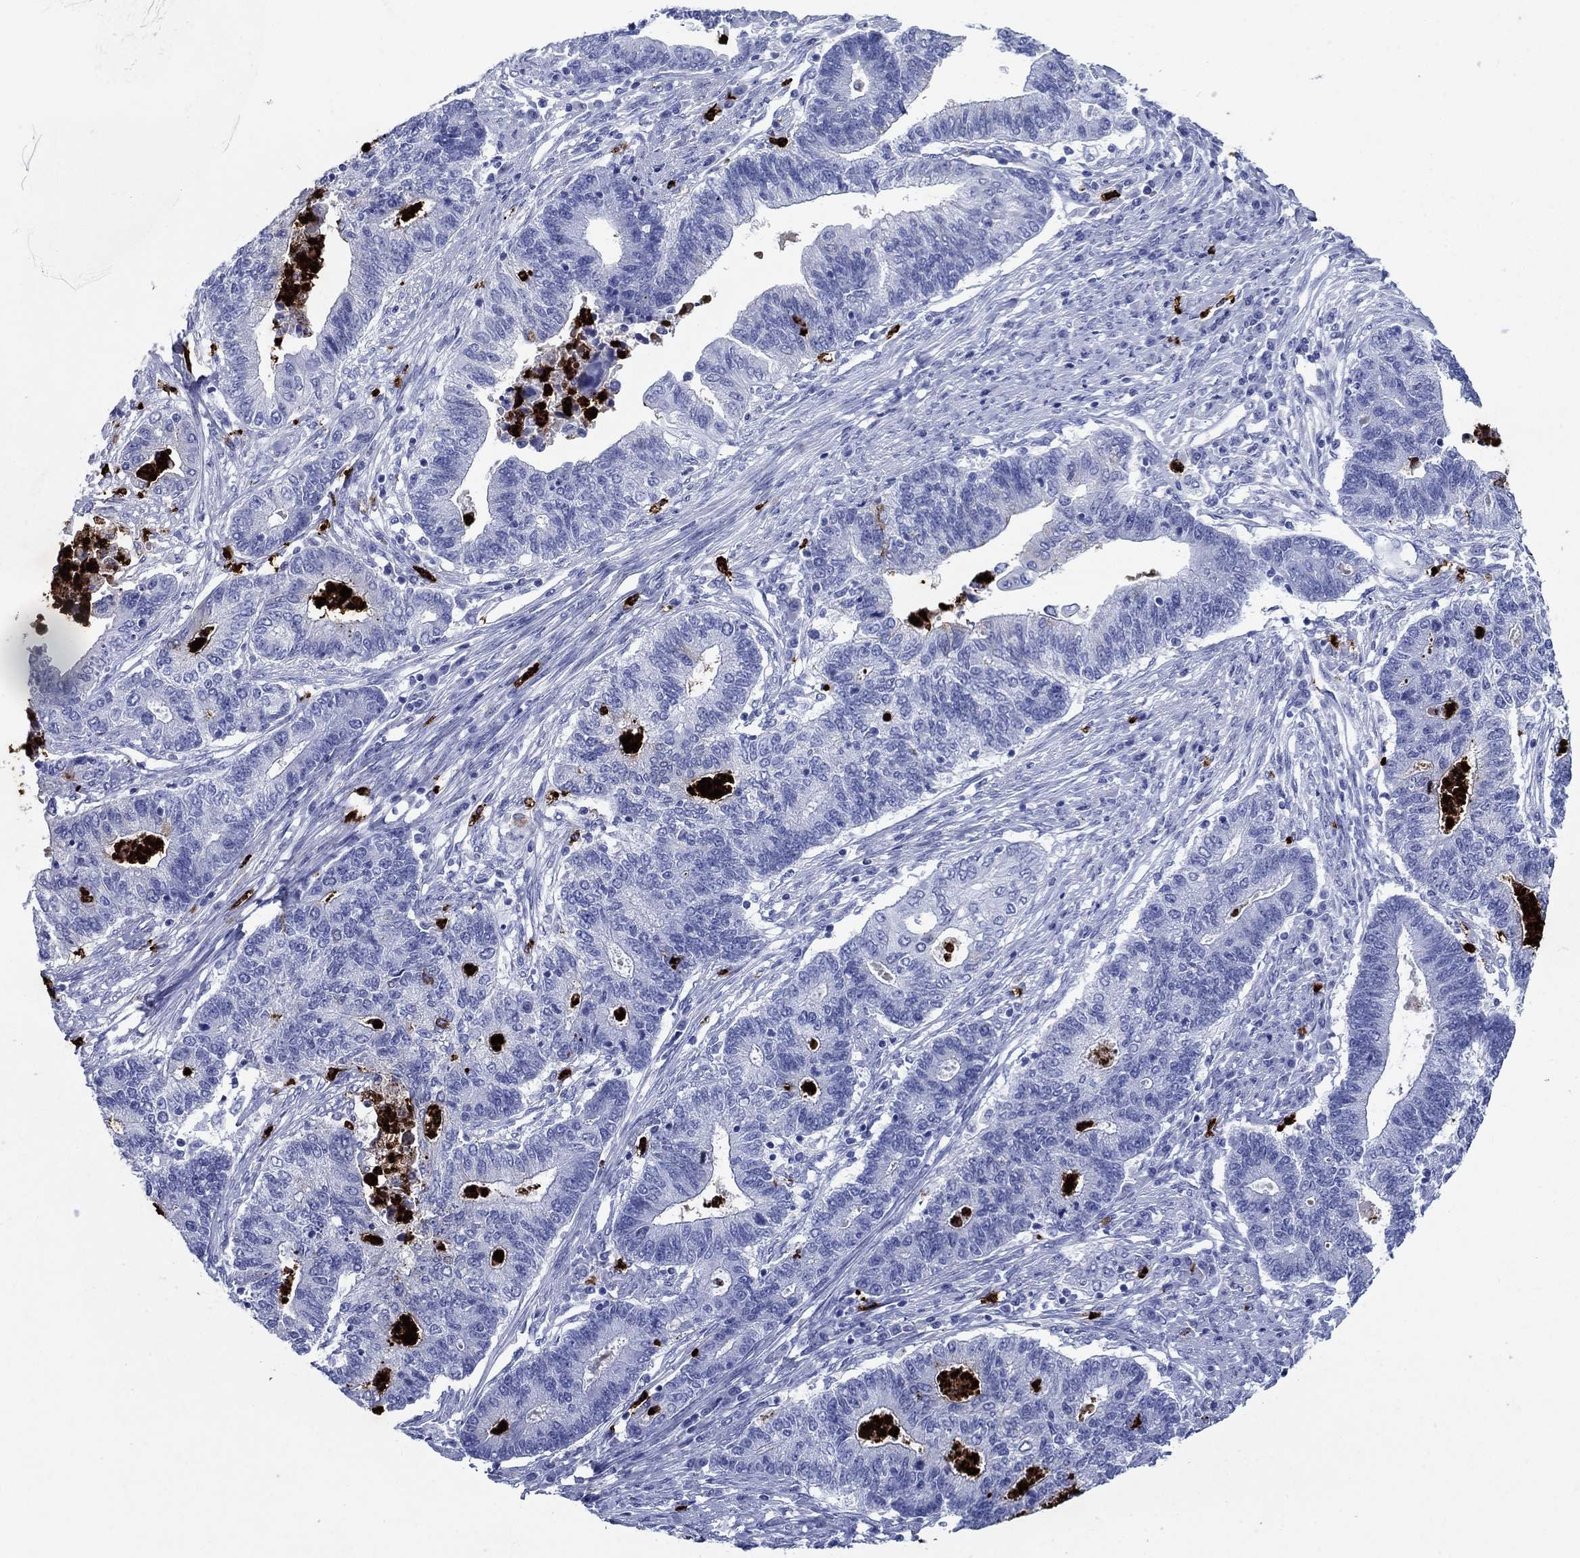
{"staining": {"intensity": "negative", "quantity": "none", "location": "none"}, "tissue": "endometrial cancer", "cell_type": "Tumor cells", "image_type": "cancer", "snomed": [{"axis": "morphology", "description": "Adenocarcinoma, NOS"}, {"axis": "topography", "description": "Uterus"}, {"axis": "topography", "description": "Endometrium"}], "caption": "An image of human endometrial adenocarcinoma is negative for staining in tumor cells. (Immunohistochemistry, brightfield microscopy, high magnification).", "gene": "AZU1", "patient": {"sex": "female", "age": 54}}